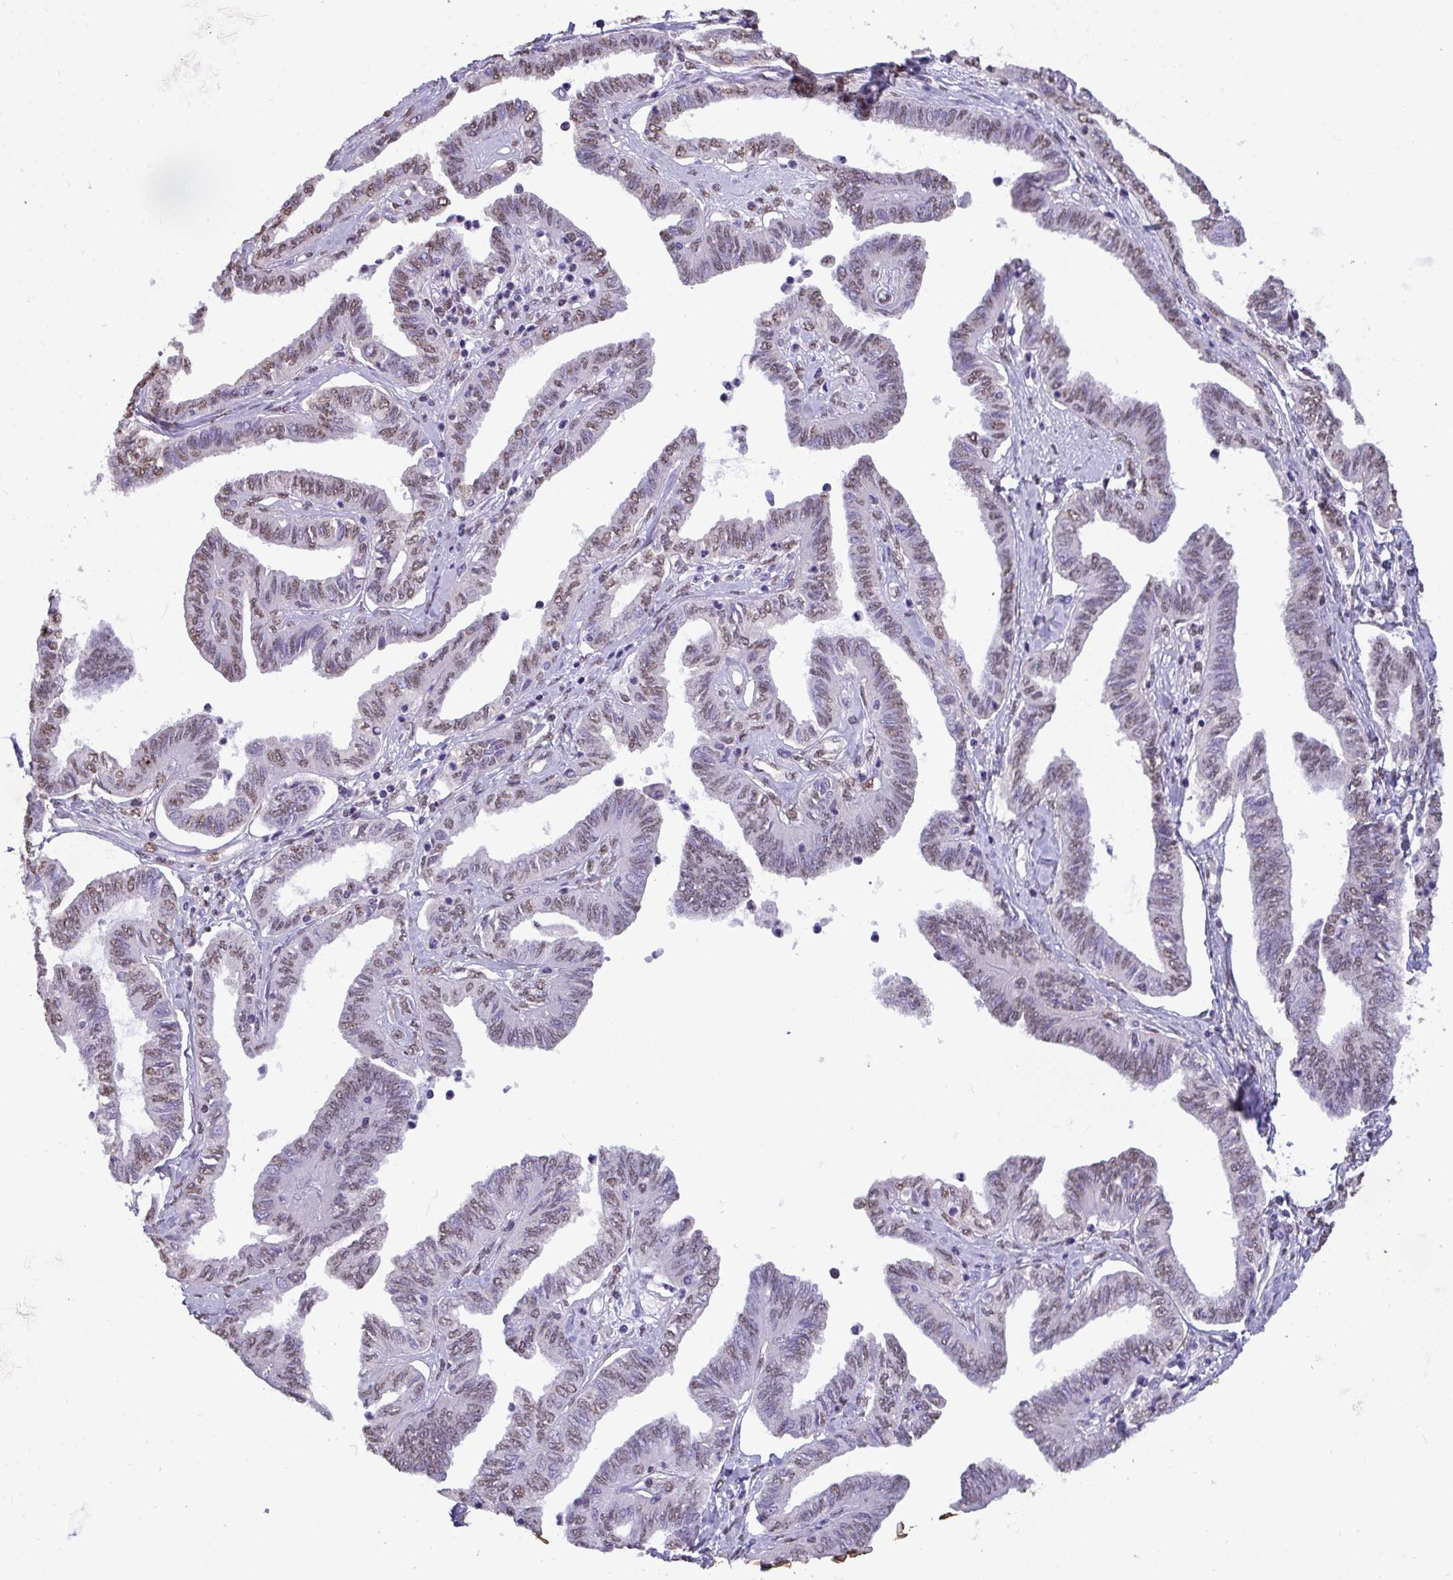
{"staining": {"intensity": "weak", "quantity": "25%-75%", "location": "nuclear"}, "tissue": "ovarian cancer", "cell_type": "Tumor cells", "image_type": "cancer", "snomed": [{"axis": "morphology", "description": "Carcinoma, endometroid"}, {"axis": "topography", "description": "Ovary"}], "caption": "Ovarian cancer stained with IHC displays weak nuclear expression in about 25%-75% of tumor cells. The protein of interest is shown in brown color, while the nuclei are stained blue.", "gene": "SEMA6B", "patient": {"sex": "female", "age": 70}}